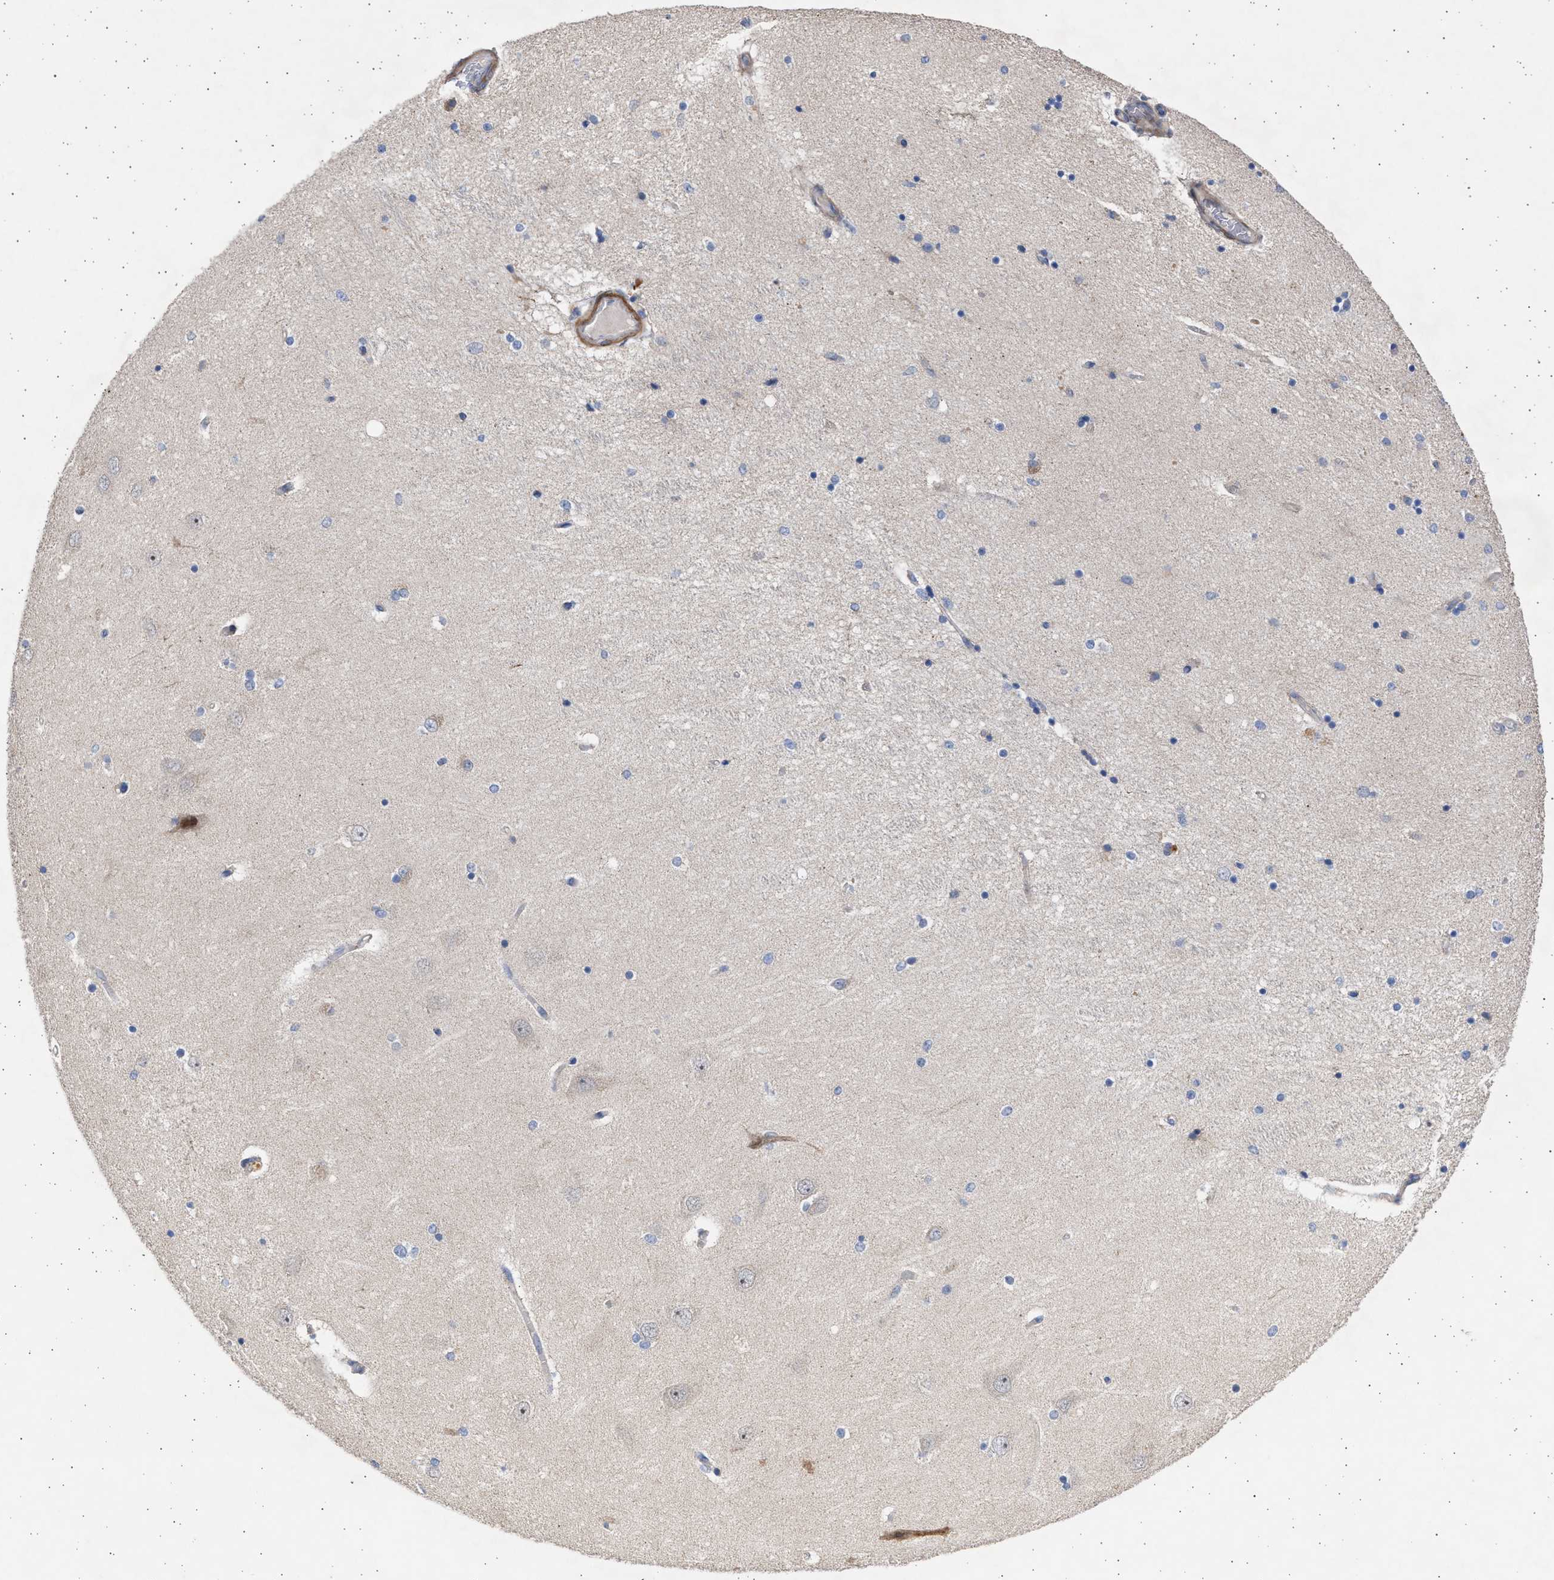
{"staining": {"intensity": "negative", "quantity": "none", "location": "none"}, "tissue": "hippocampus", "cell_type": "Glial cells", "image_type": "normal", "snomed": [{"axis": "morphology", "description": "Normal tissue, NOS"}, {"axis": "topography", "description": "Hippocampus"}], "caption": "IHC micrograph of benign hippocampus stained for a protein (brown), which shows no expression in glial cells.", "gene": "NBR1", "patient": {"sex": "female", "age": 54}}